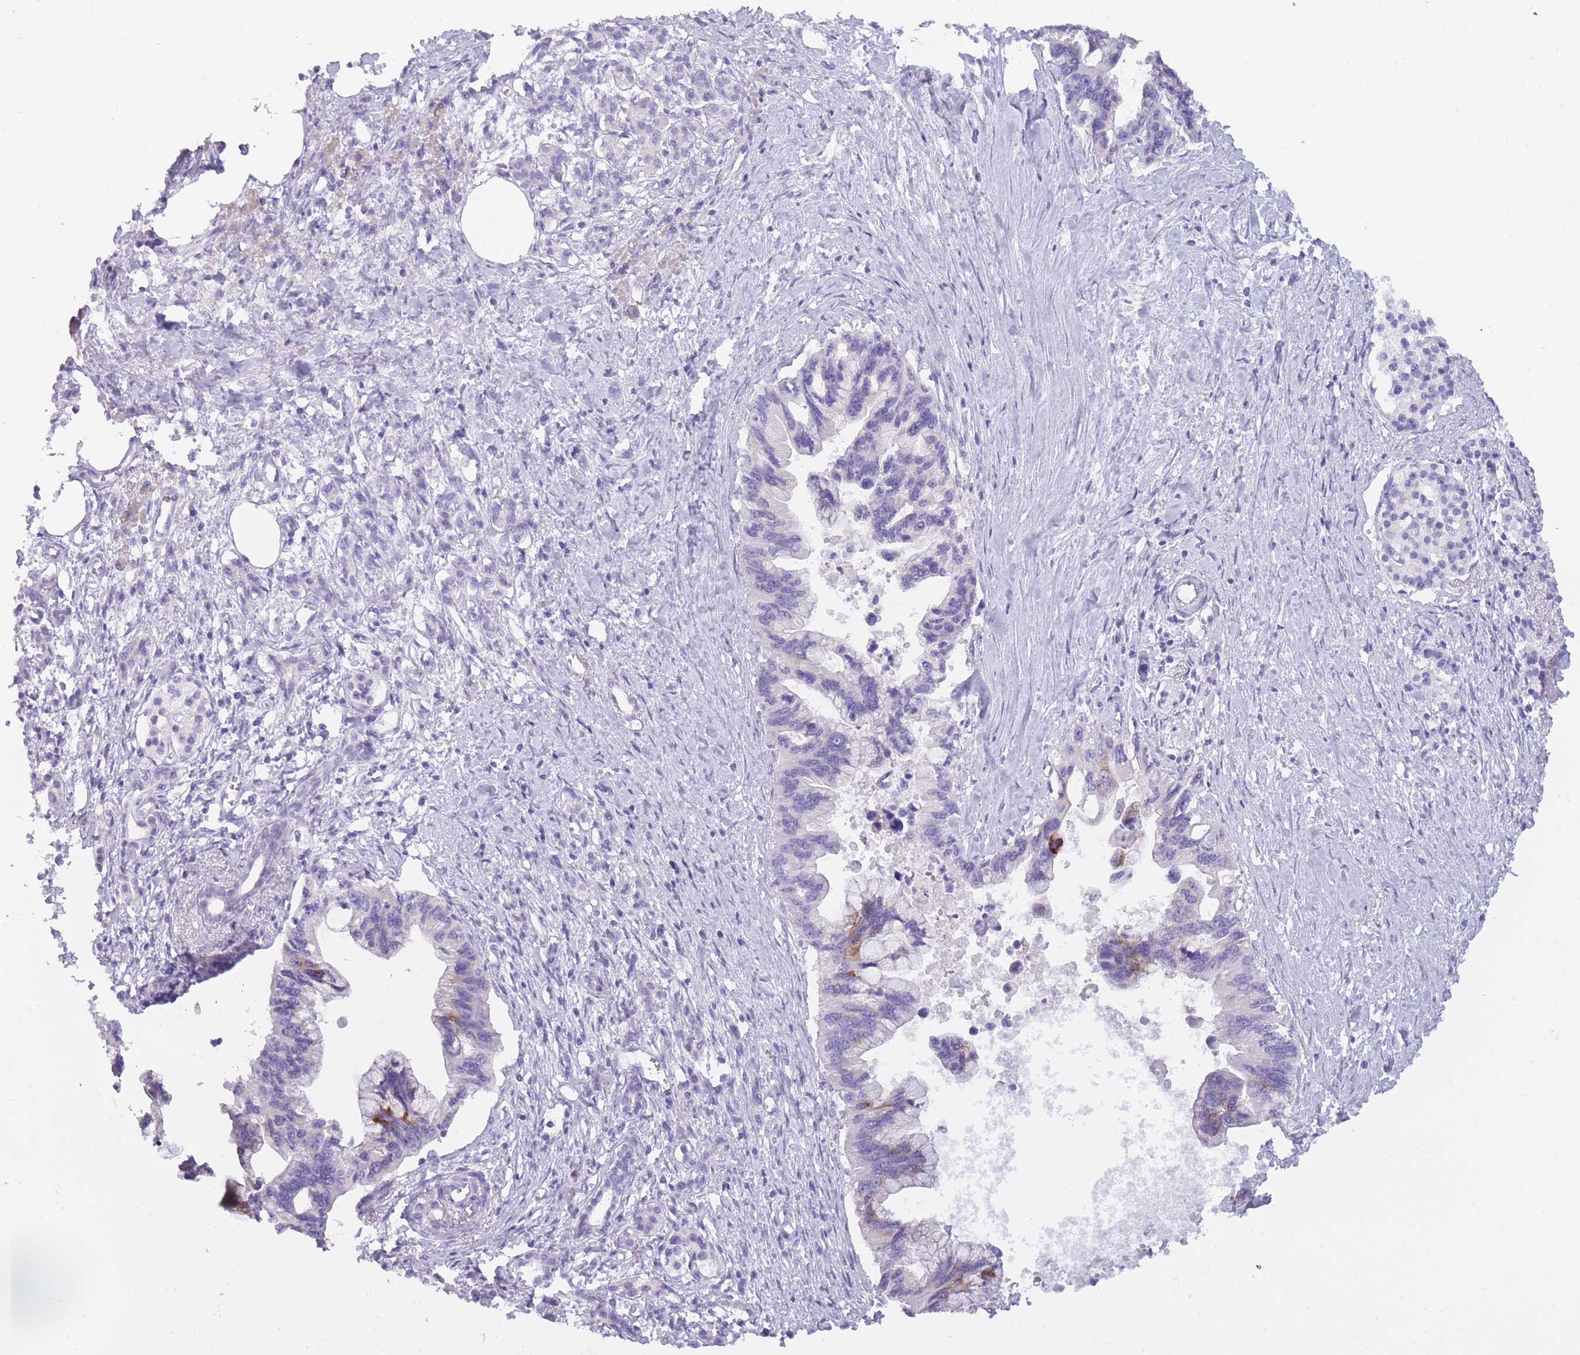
{"staining": {"intensity": "negative", "quantity": "none", "location": "none"}, "tissue": "pancreatic cancer", "cell_type": "Tumor cells", "image_type": "cancer", "snomed": [{"axis": "morphology", "description": "Adenocarcinoma, NOS"}, {"axis": "topography", "description": "Pancreas"}], "caption": "High magnification brightfield microscopy of pancreatic cancer (adenocarcinoma) stained with DAB (3,3'-diaminobenzidine) (brown) and counterstained with hematoxylin (blue): tumor cells show no significant expression.", "gene": "BDKRB2", "patient": {"sex": "female", "age": 83}}